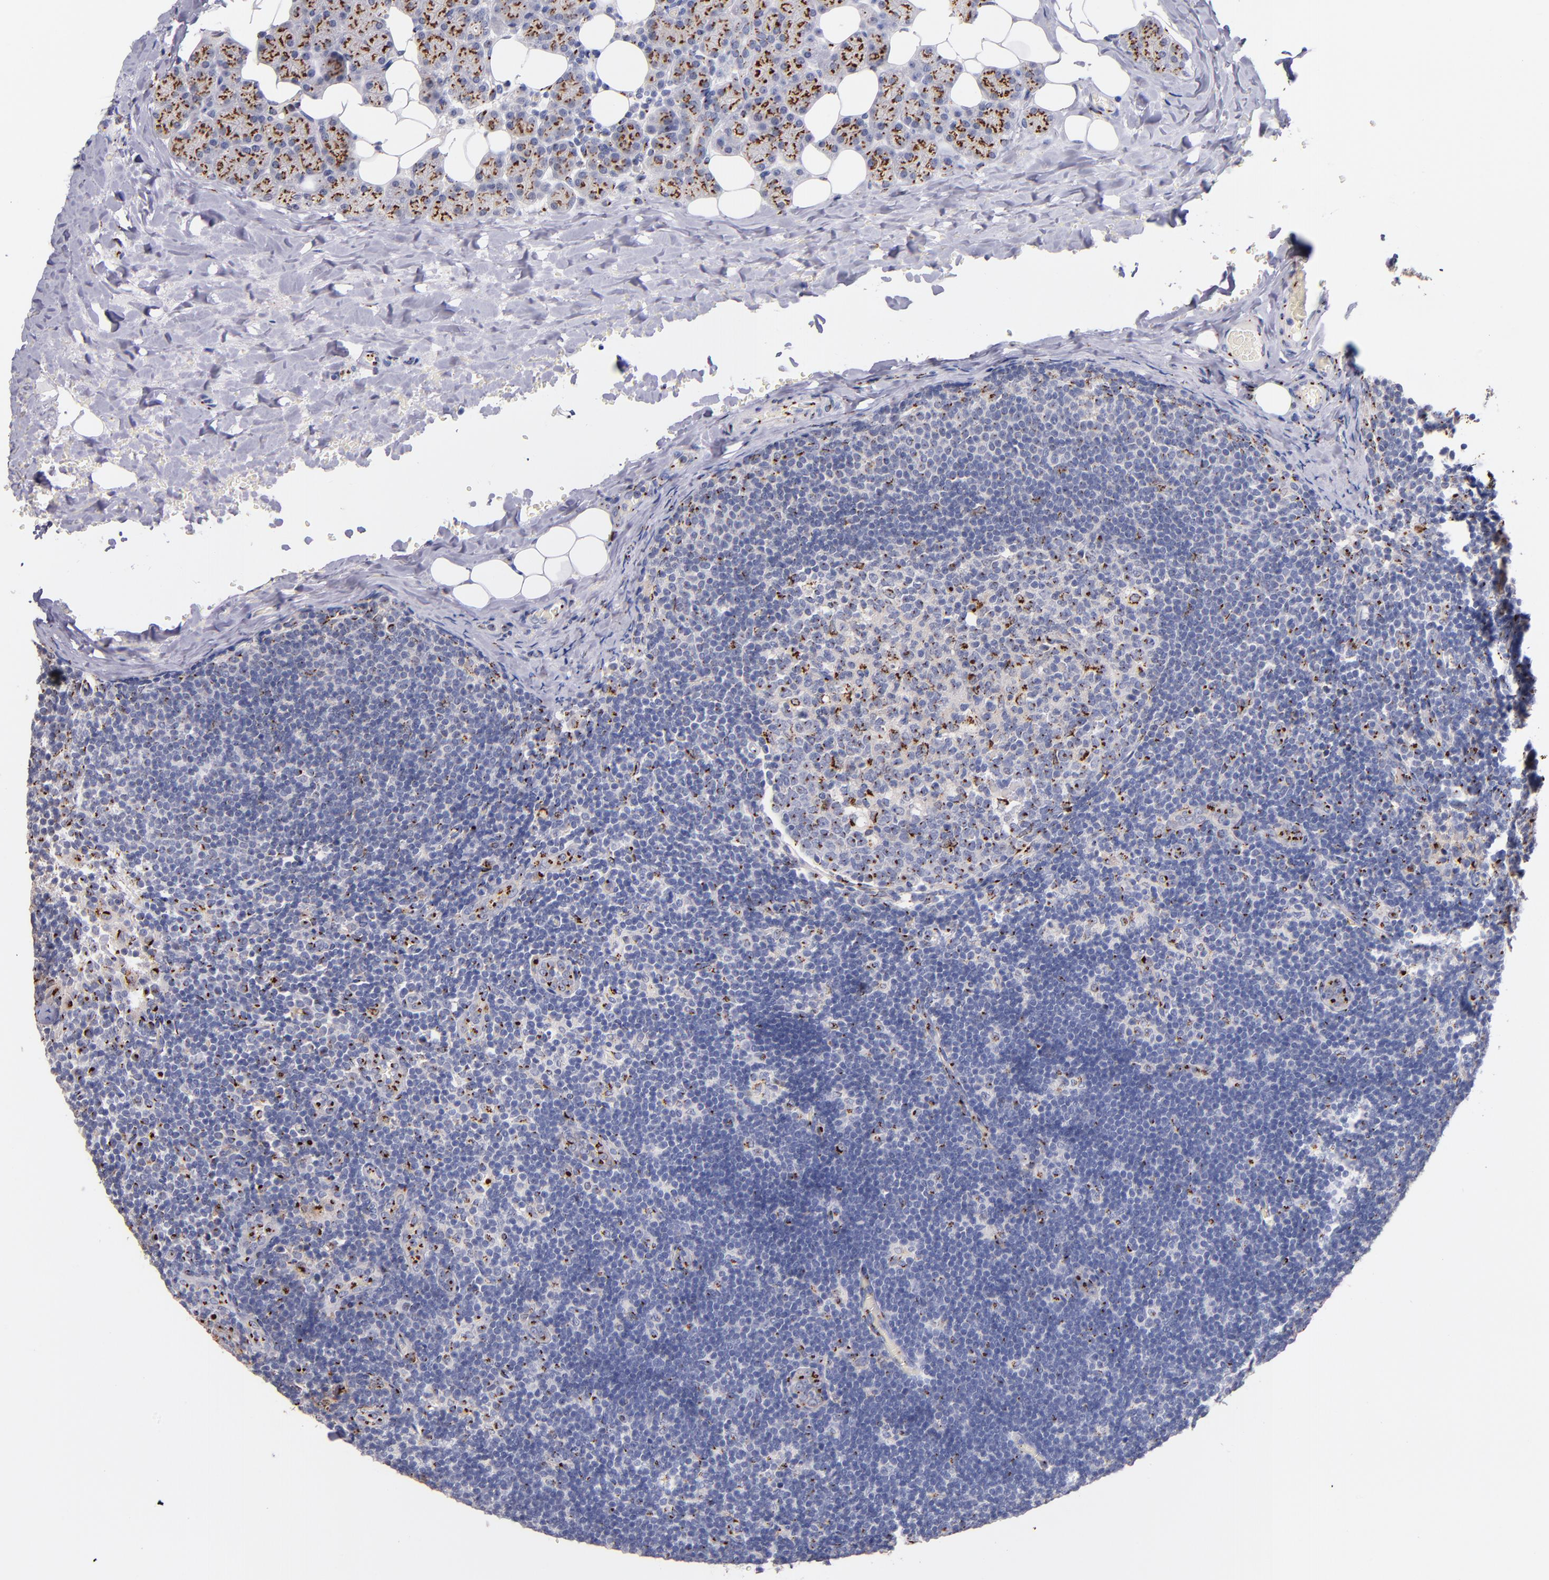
{"staining": {"intensity": "strong", "quantity": "<25%", "location": "cytoplasmic/membranous,nuclear"}, "tissue": "lymph node", "cell_type": "Germinal center cells", "image_type": "normal", "snomed": [{"axis": "morphology", "description": "Normal tissue, NOS"}, {"axis": "topography", "description": "Lymph node"}, {"axis": "topography", "description": "Salivary gland"}], "caption": "A medium amount of strong cytoplasmic/membranous,nuclear positivity is present in about <25% of germinal center cells in unremarkable lymph node.", "gene": "GOLIM4", "patient": {"sex": "male", "age": 8}}